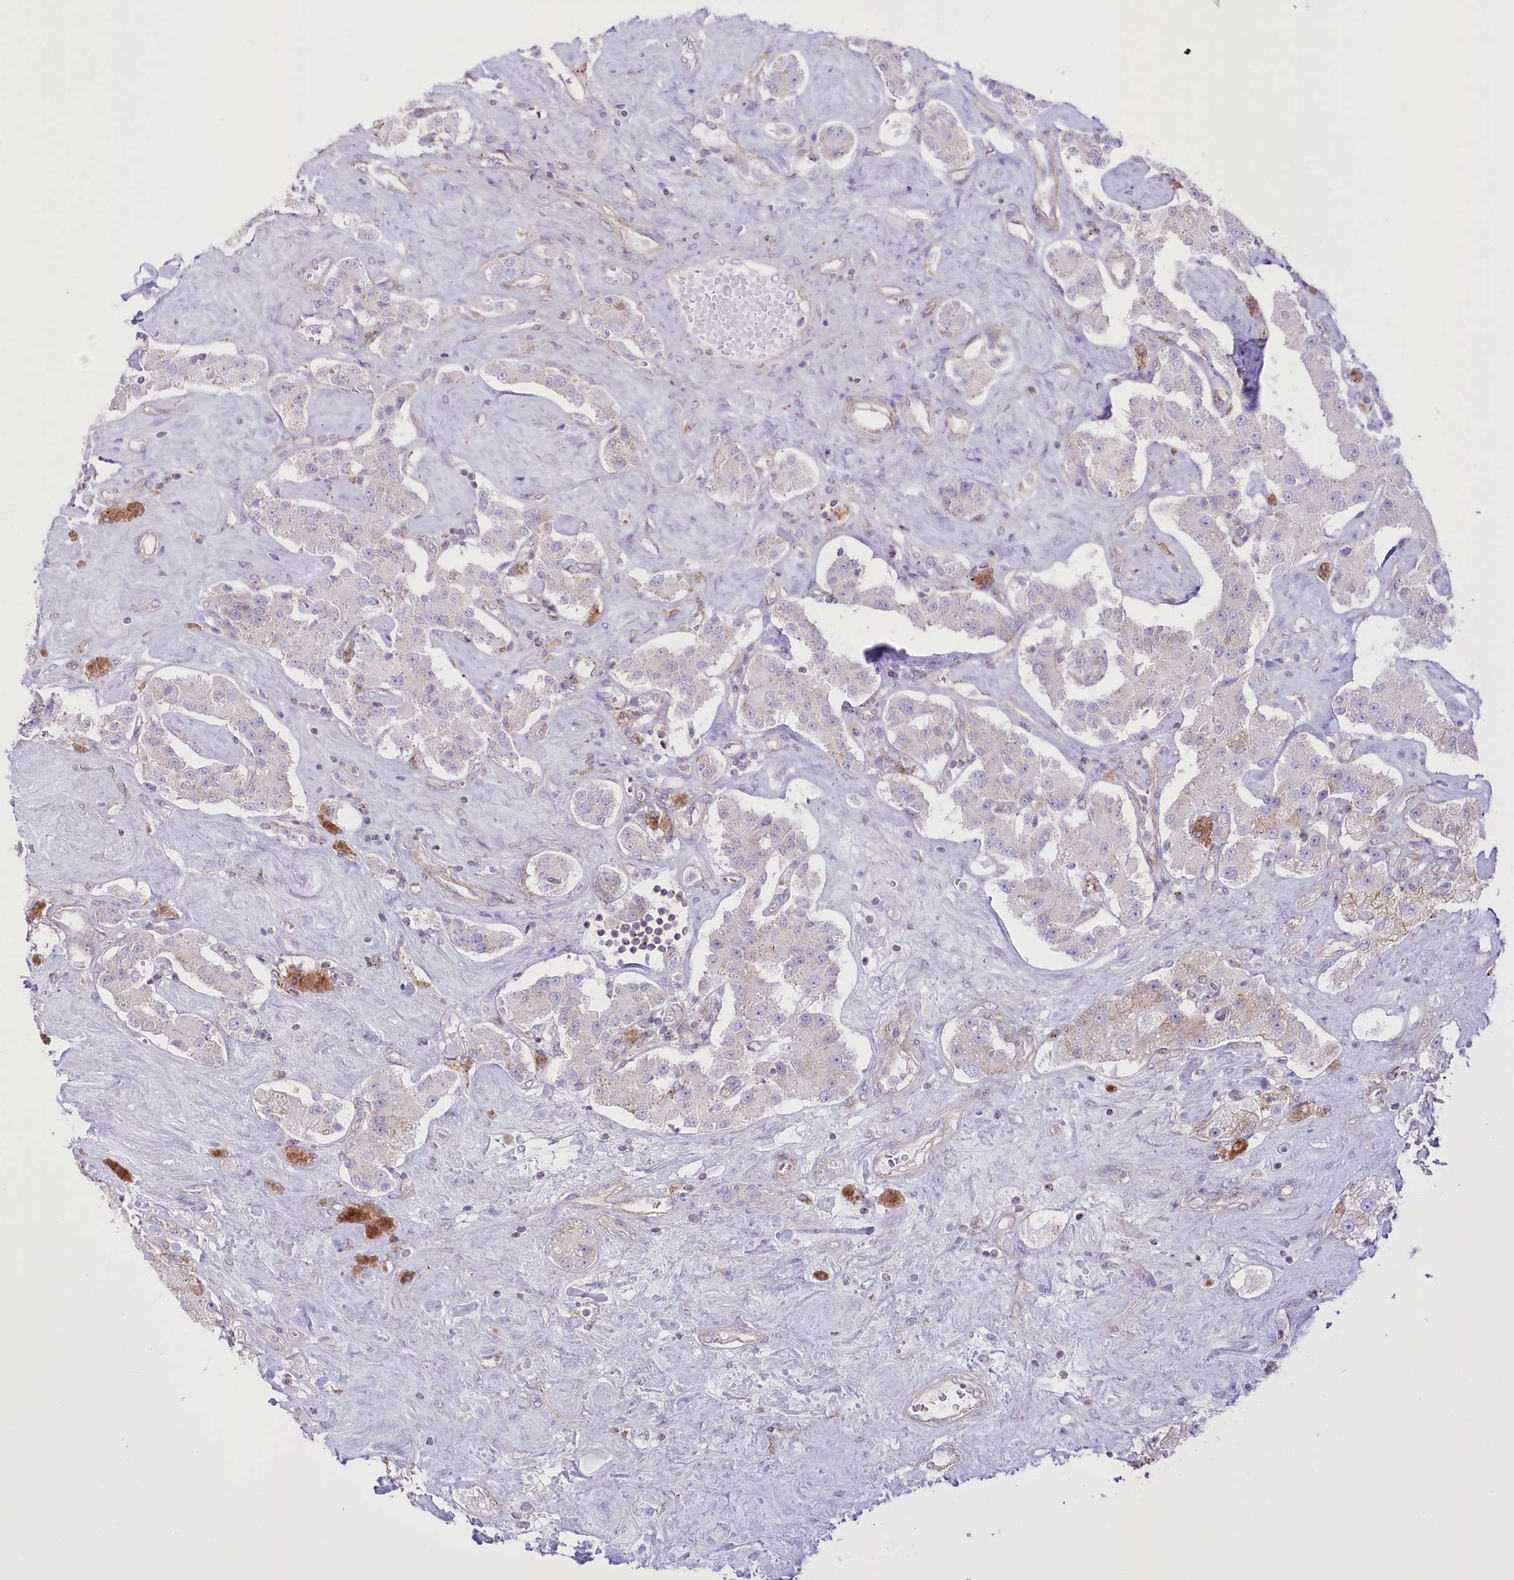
{"staining": {"intensity": "negative", "quantity": "none", "location": "none"}, "tissue": "carcinoid", "cell_type": "Tumor cells", "image_type": "cancer", "snomed": [{"axis": "morphology", "description": "Carcinoid, malignant, NOS"}, {"axis": "topography", "description": "Pancreas"}], "caption": "A high-resolution image shows immunohistochemistry (IHC) staining of carcinoid, which shows no significant expression in tumor cells.", "gene": "FAM216A", "patient": {"sex": "male", "age": 41}}